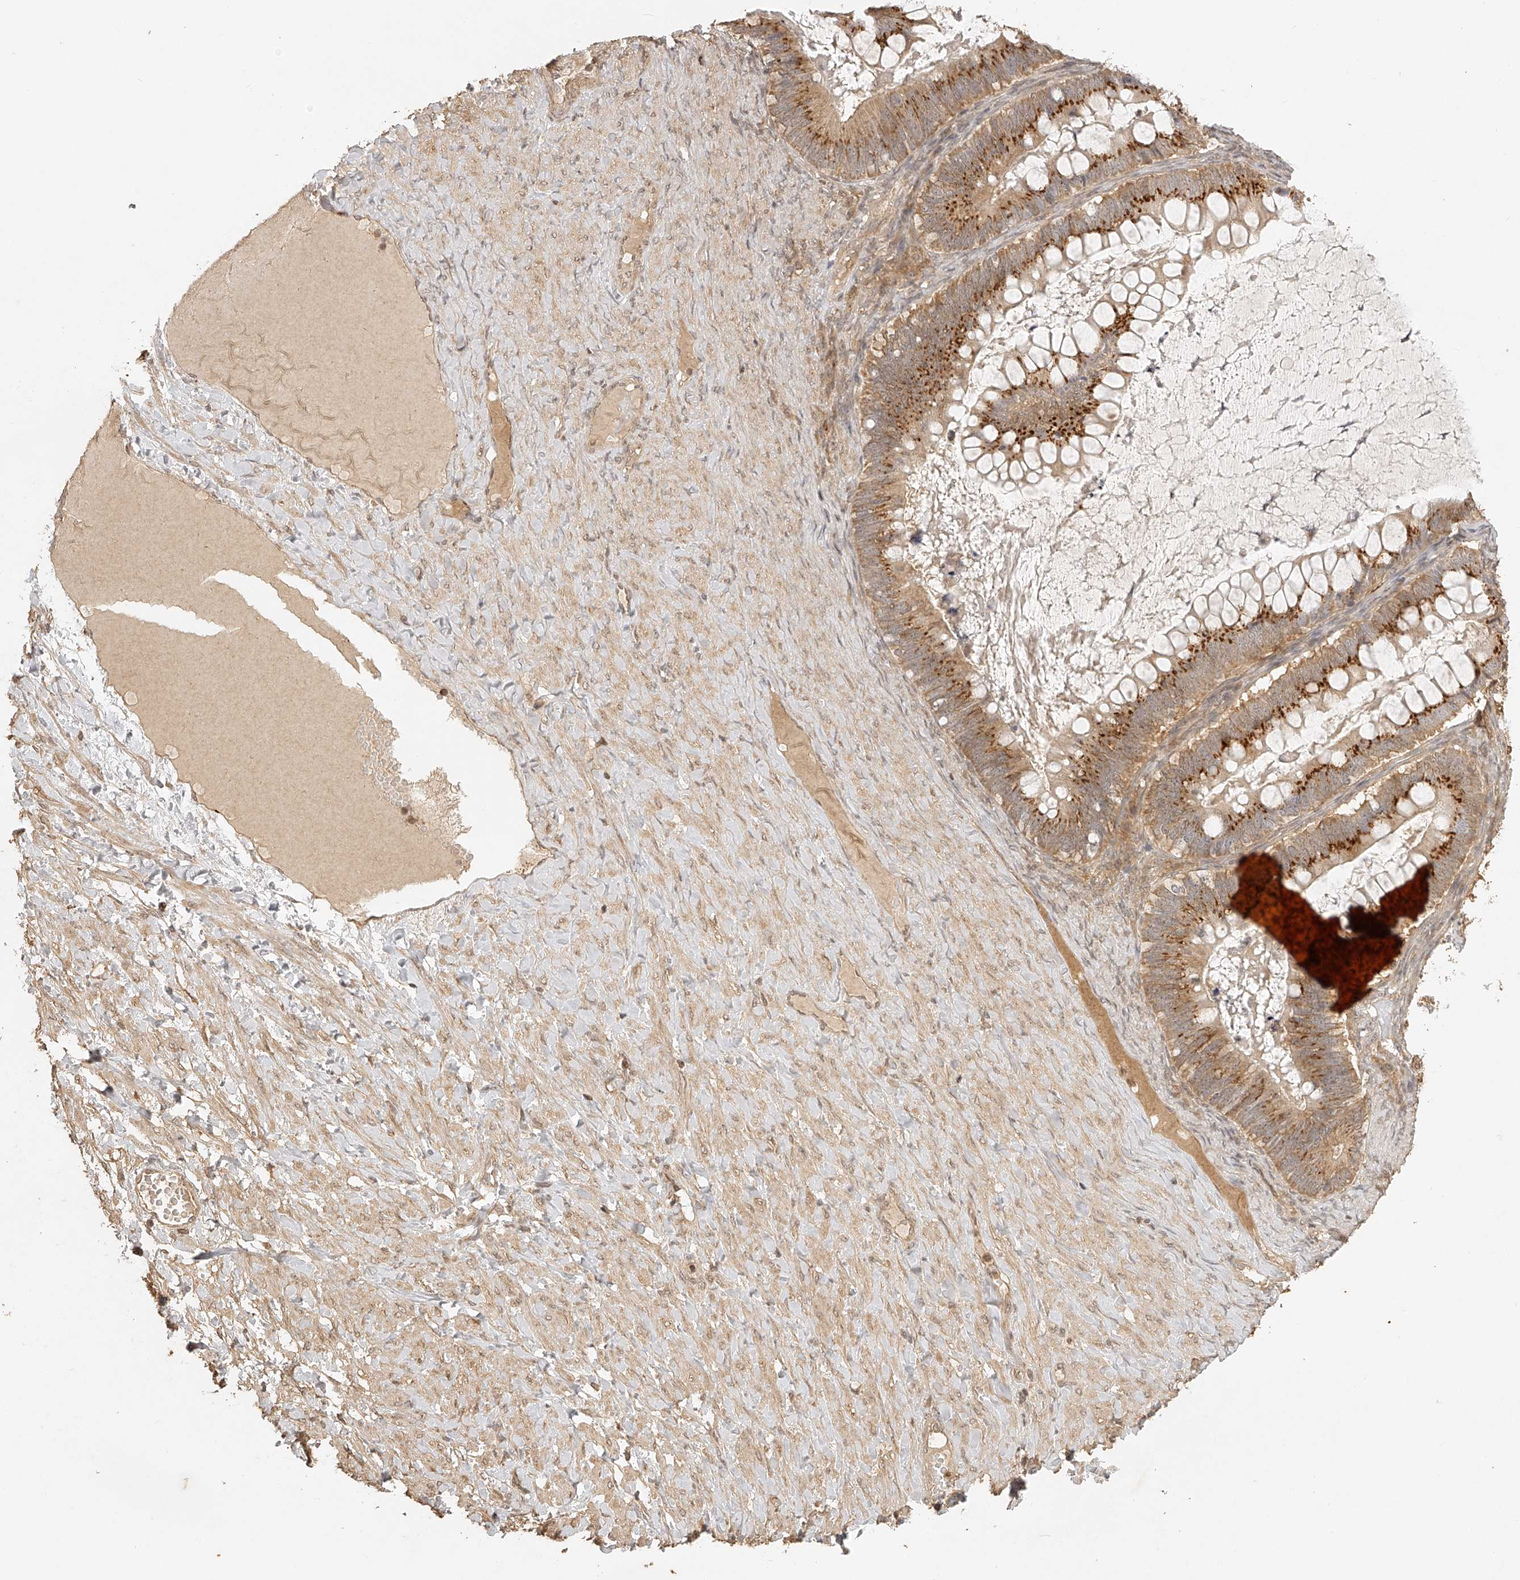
{"staining": {"intensity": "moderate", "quantity": ">75%", "location": "cytoplasmic/membranous"}, "tissue": "ovarian cancer", "cell_type": "Tumor cells", "image_type": "cancer", "snomed": [{"axis": "morphology", "description": "Cystadenocarcinoma, mucinous, NOS"}, {"axis": "topography", "description": "Ovary"}], "caption": "IHC (DAB) staining of ovarian mucinous cystadenocarcinoma exhibits moderate cytoplasmic/membranous protein staining in about >75% of tumor cells.", "gene": "BCL2L11", "patient": {"sex": "female", "age": 61}}